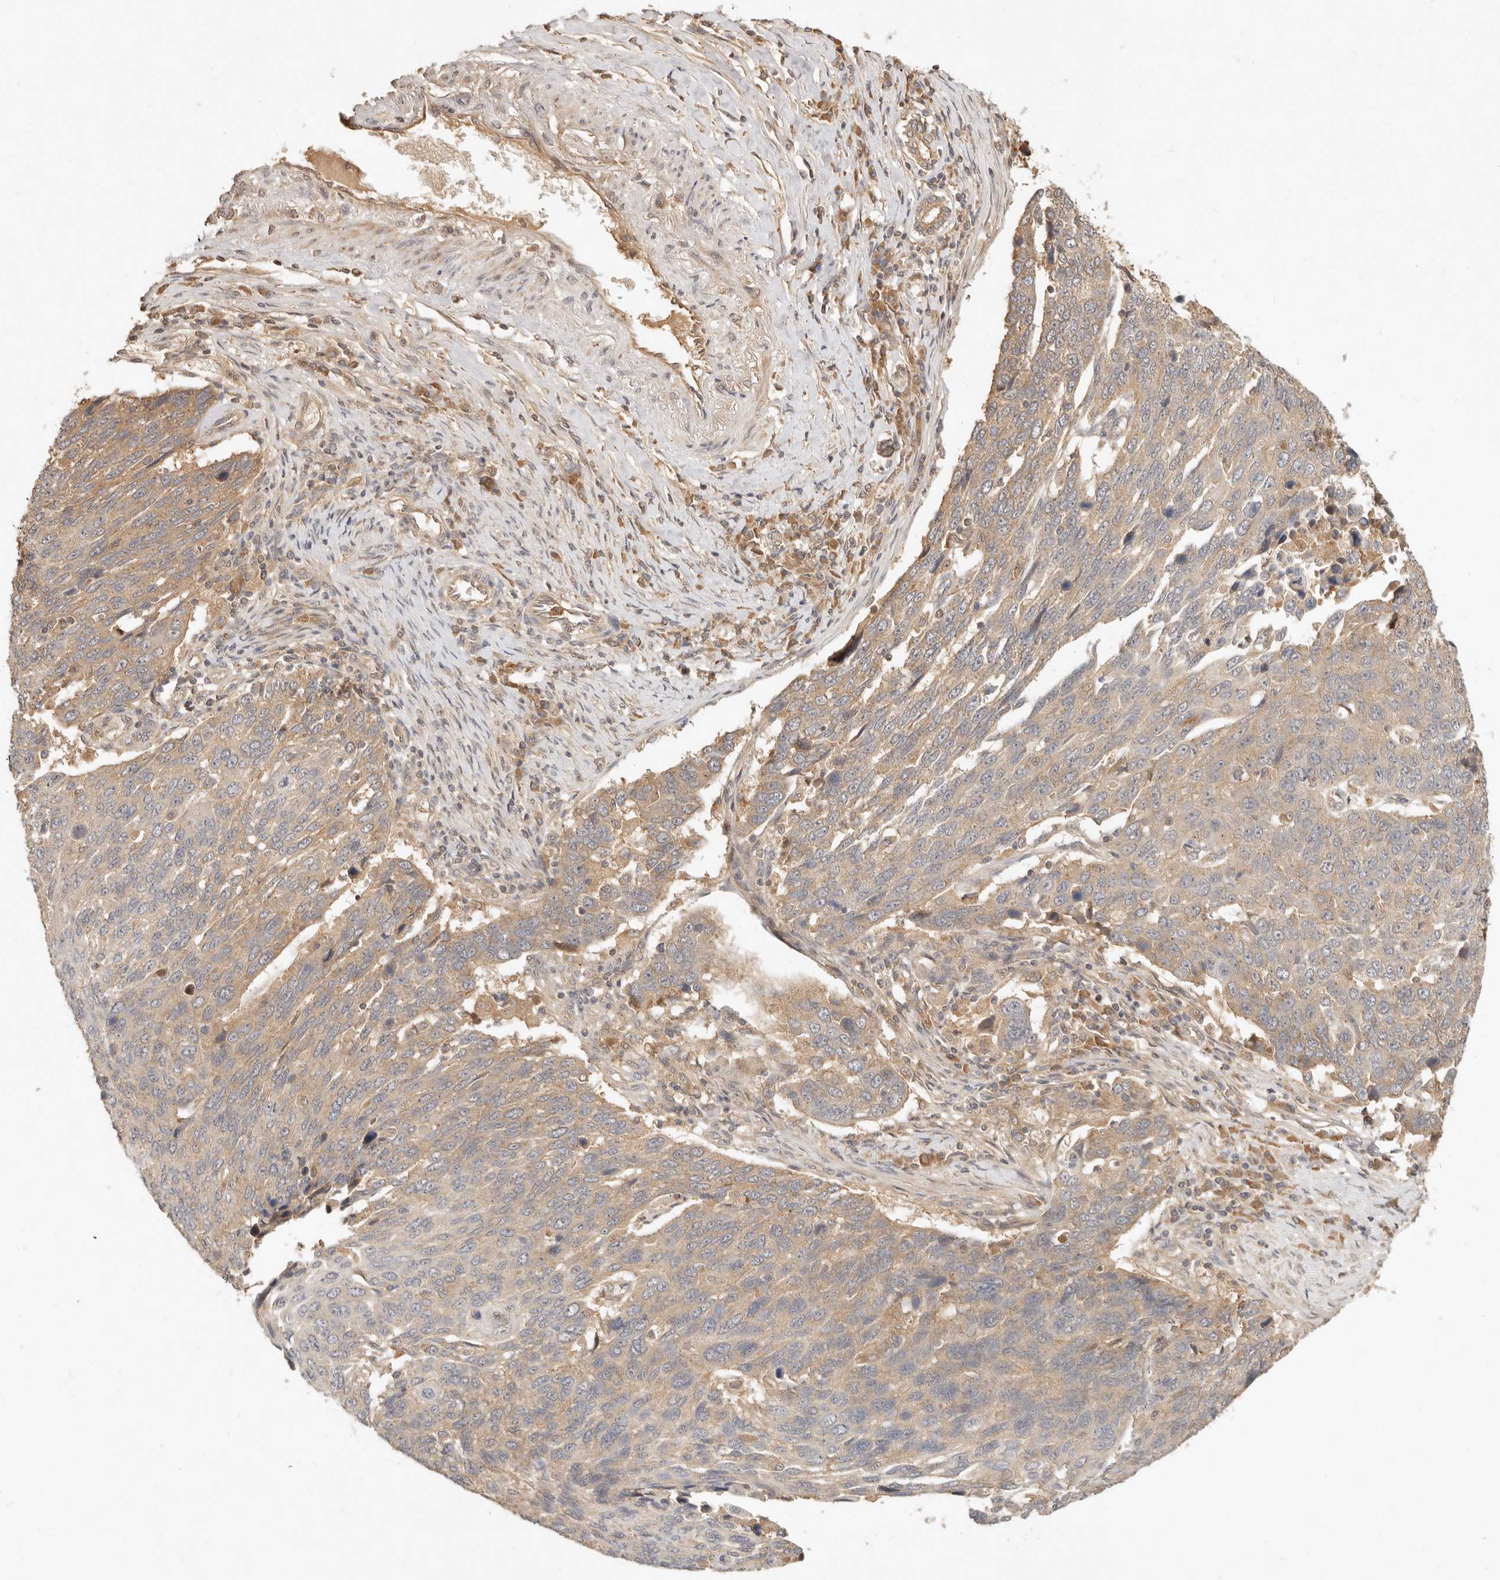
{"staining": {"intensity": "weak", "quantity": "25%-75%", "location": "cytoplasmic/membranous"}, "tissue": "lung cancer", "cell_type": "Tumor cells", "image_type": "cancer", "snomed": [{"axis": "morphology", "description": "Squamous cell carcinoma, NOS"}, {"axis": "topography", "description": "Lung"}], "caption": "Lung cancer was stained to show a protein in brown. There is low levels of weak cytoplasmic/membranous positivity in approximately 25%-75% of tumor cells. (Stains: DAB in brown, nuclei in blue, Microscopy: brightfield microscopy at high magnification).", "gene": "FREM2", "patient": {"sex": "male", "age": 66}}